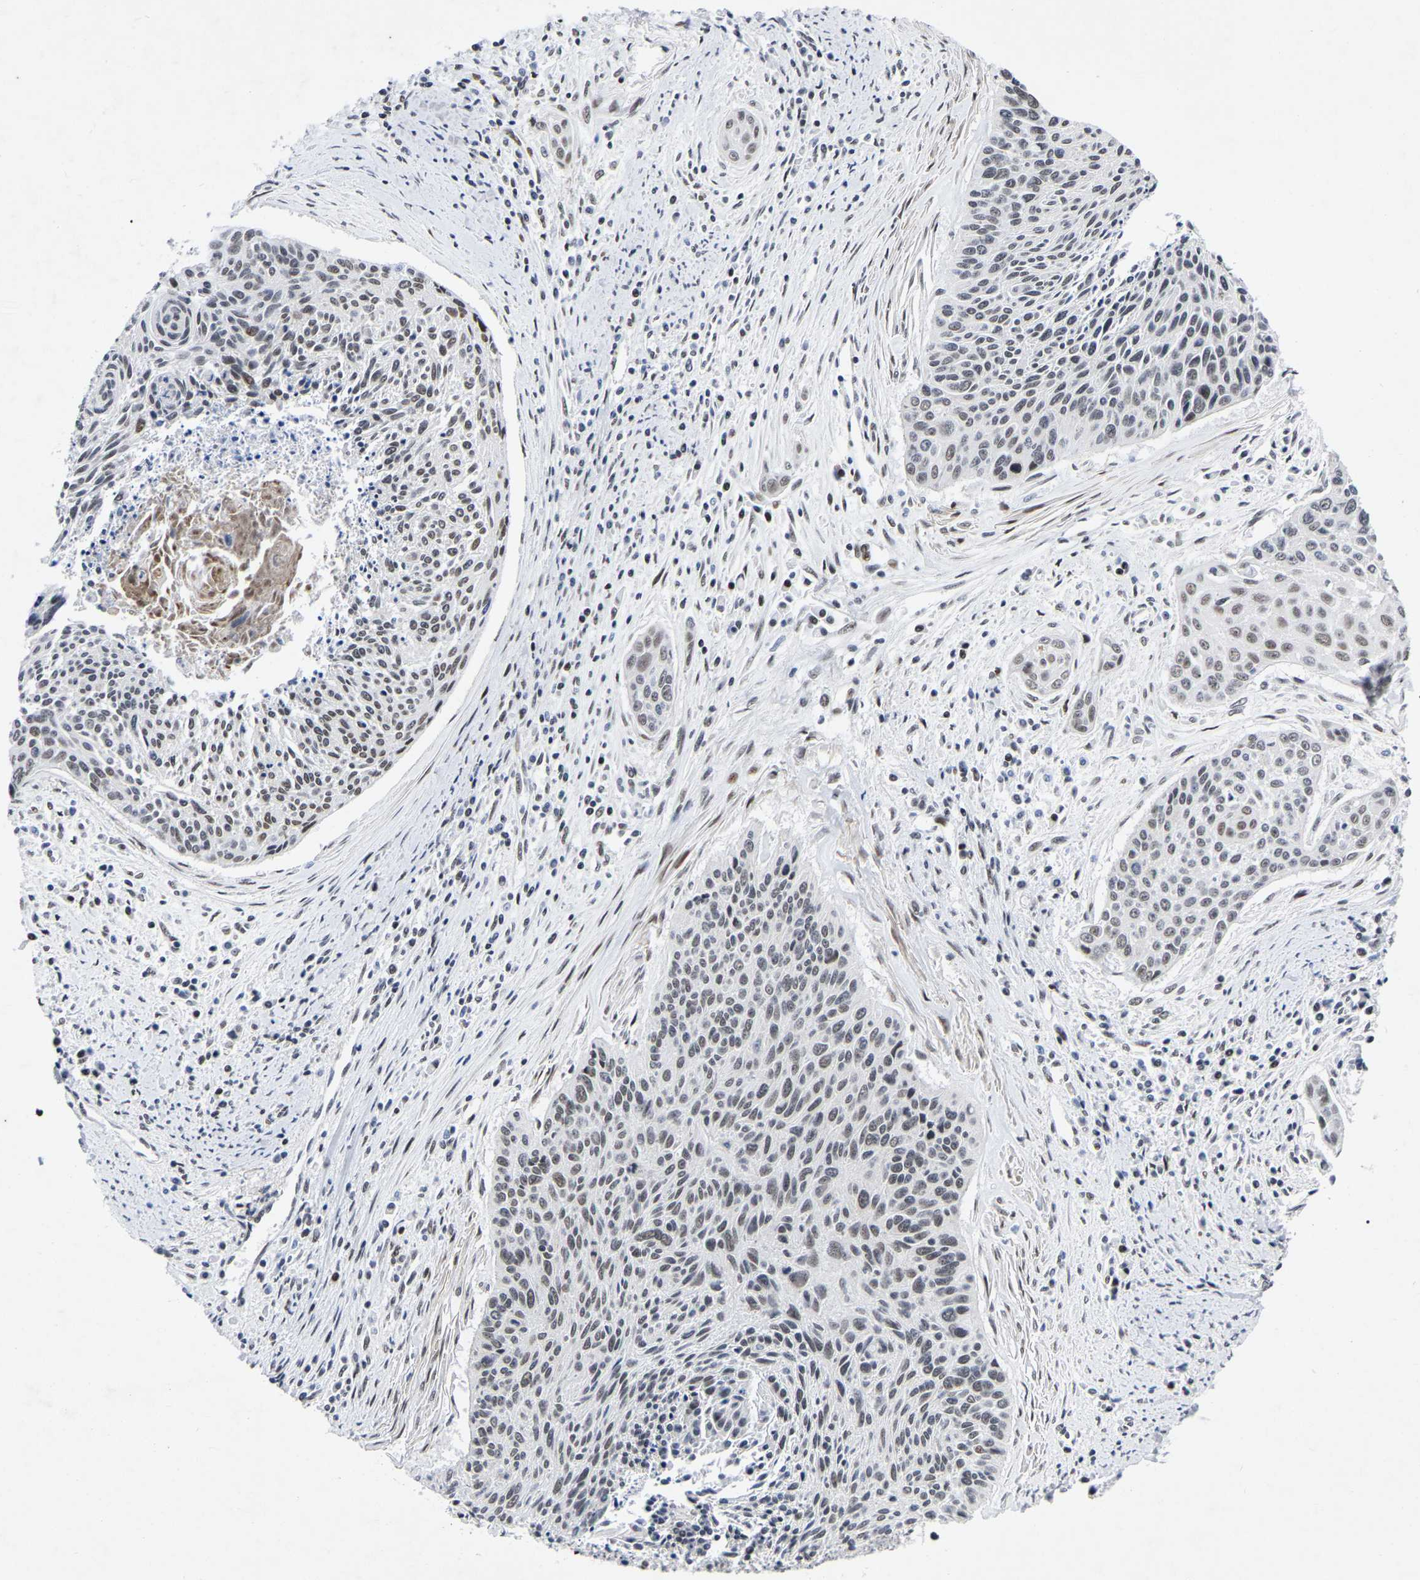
{"staining": {"intensity": "weak", "quantity": "<25%", "location": "nuclear"}, "tissue": "cervical cancer", "cell_type": "Tumor cells", "image_type": "cancer", "snomed": [{"axis": "morphology", "description": "Squamous cell carcinoma, NOS"}, {"axis": "topography", "description": "Cervix"}], "caption": "IHC of cervical cancer (squamous cell carcinoma) displays no staining in tumor cells.", "gene": "PRCC", "patient": {"sex": "female", "age": 55}}